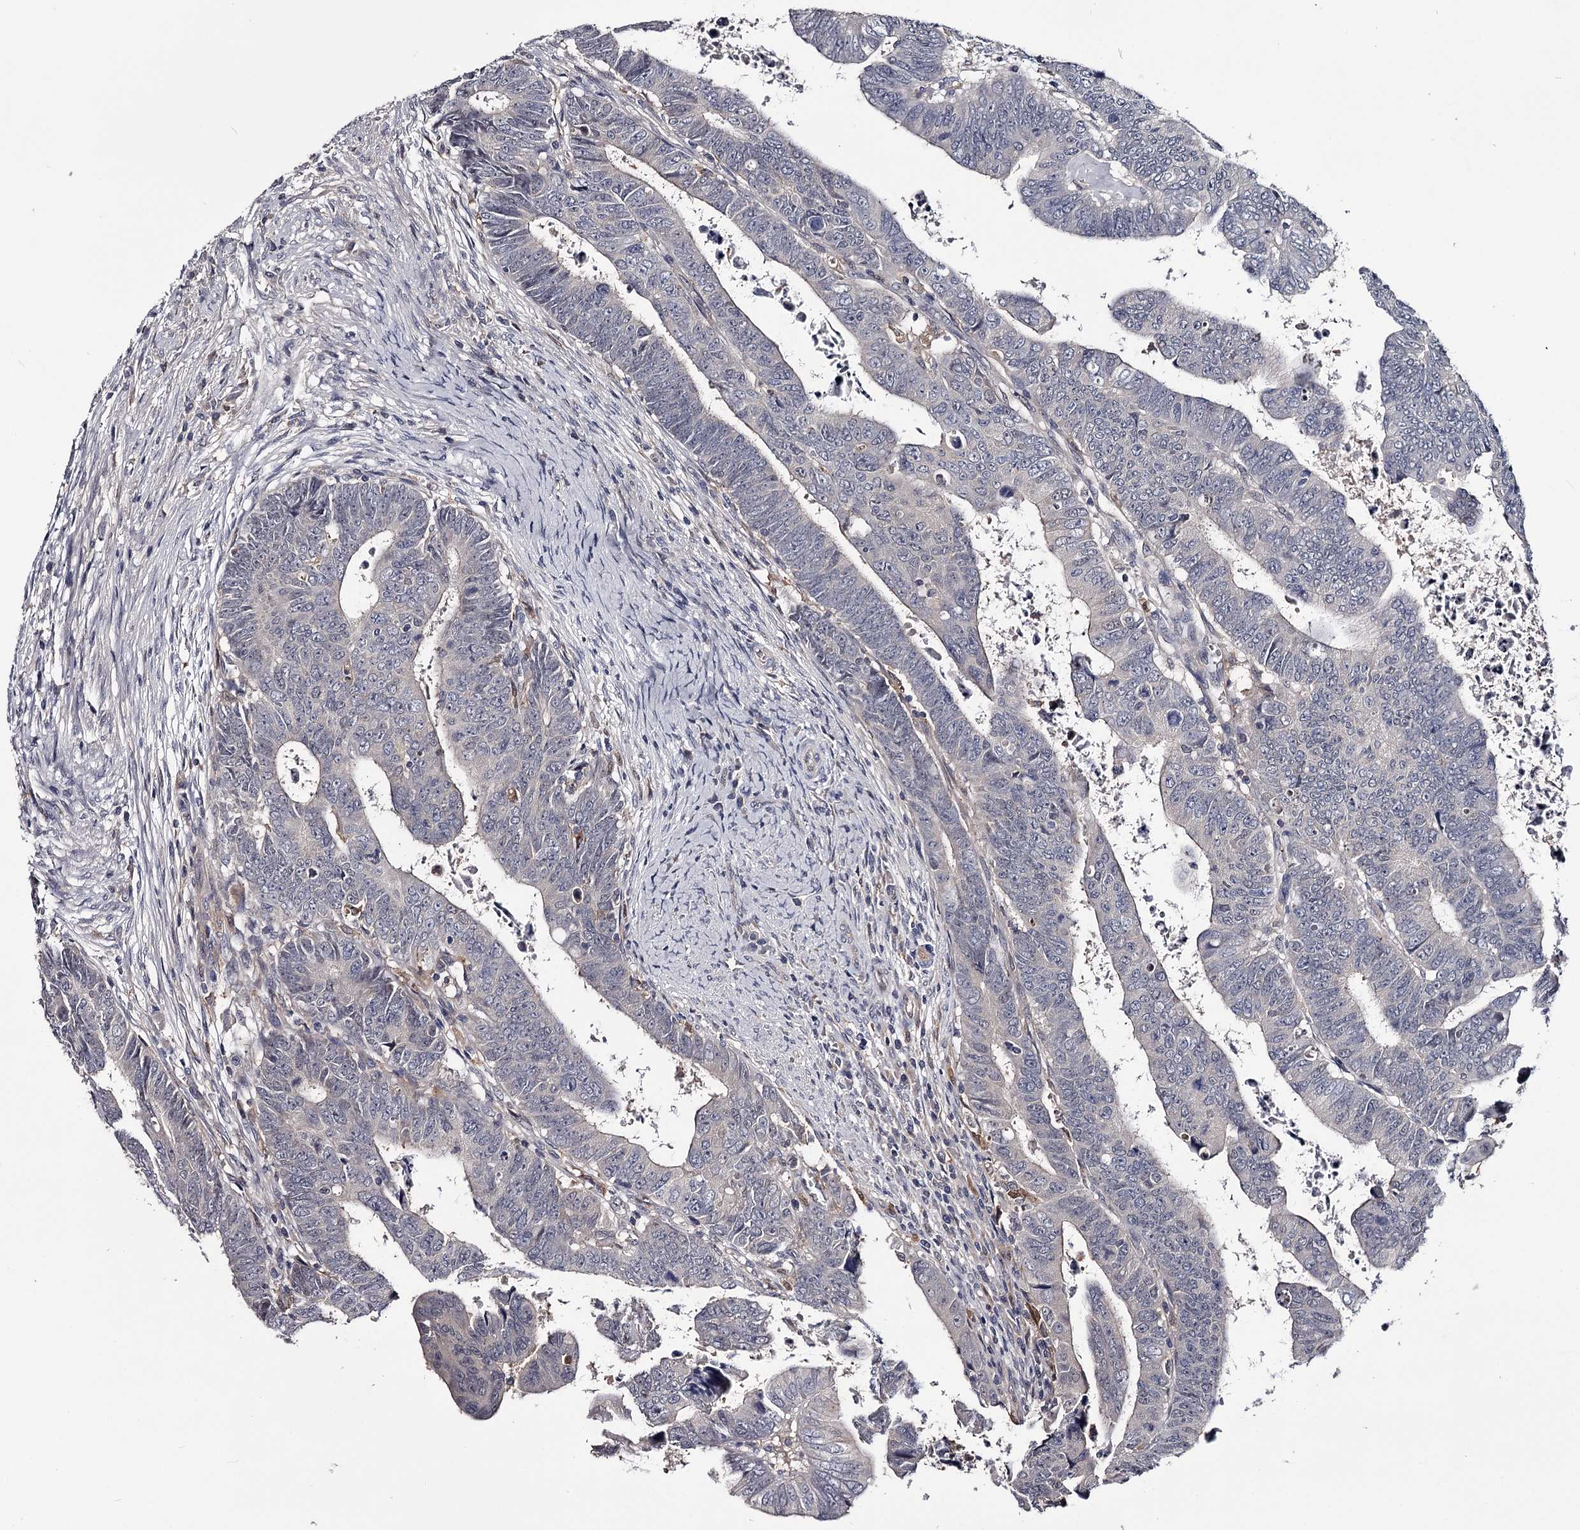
{"staining": {"intensity": "negative", "quantity": "none", "location": "none"}, "tissue": "colorectal cancer", "cell_type": "Tumor cells", "image_type": "cancer", "snomed": [{"axis": "morphology", "description": "Normal tissue, NOS"}, {"axis": "morphology", "description": "Adenocarcinoma, NOS"}, {"axis": "topography", "description": "Rectum"}], "caption": "Adenocarcinoma (colorectal) stained for a protein using immunohistochemistry (IHC) demonstrates no positivity tumor cells.", "gene": "GSTO1", "patient": {"sex": "female", "age": 65}}